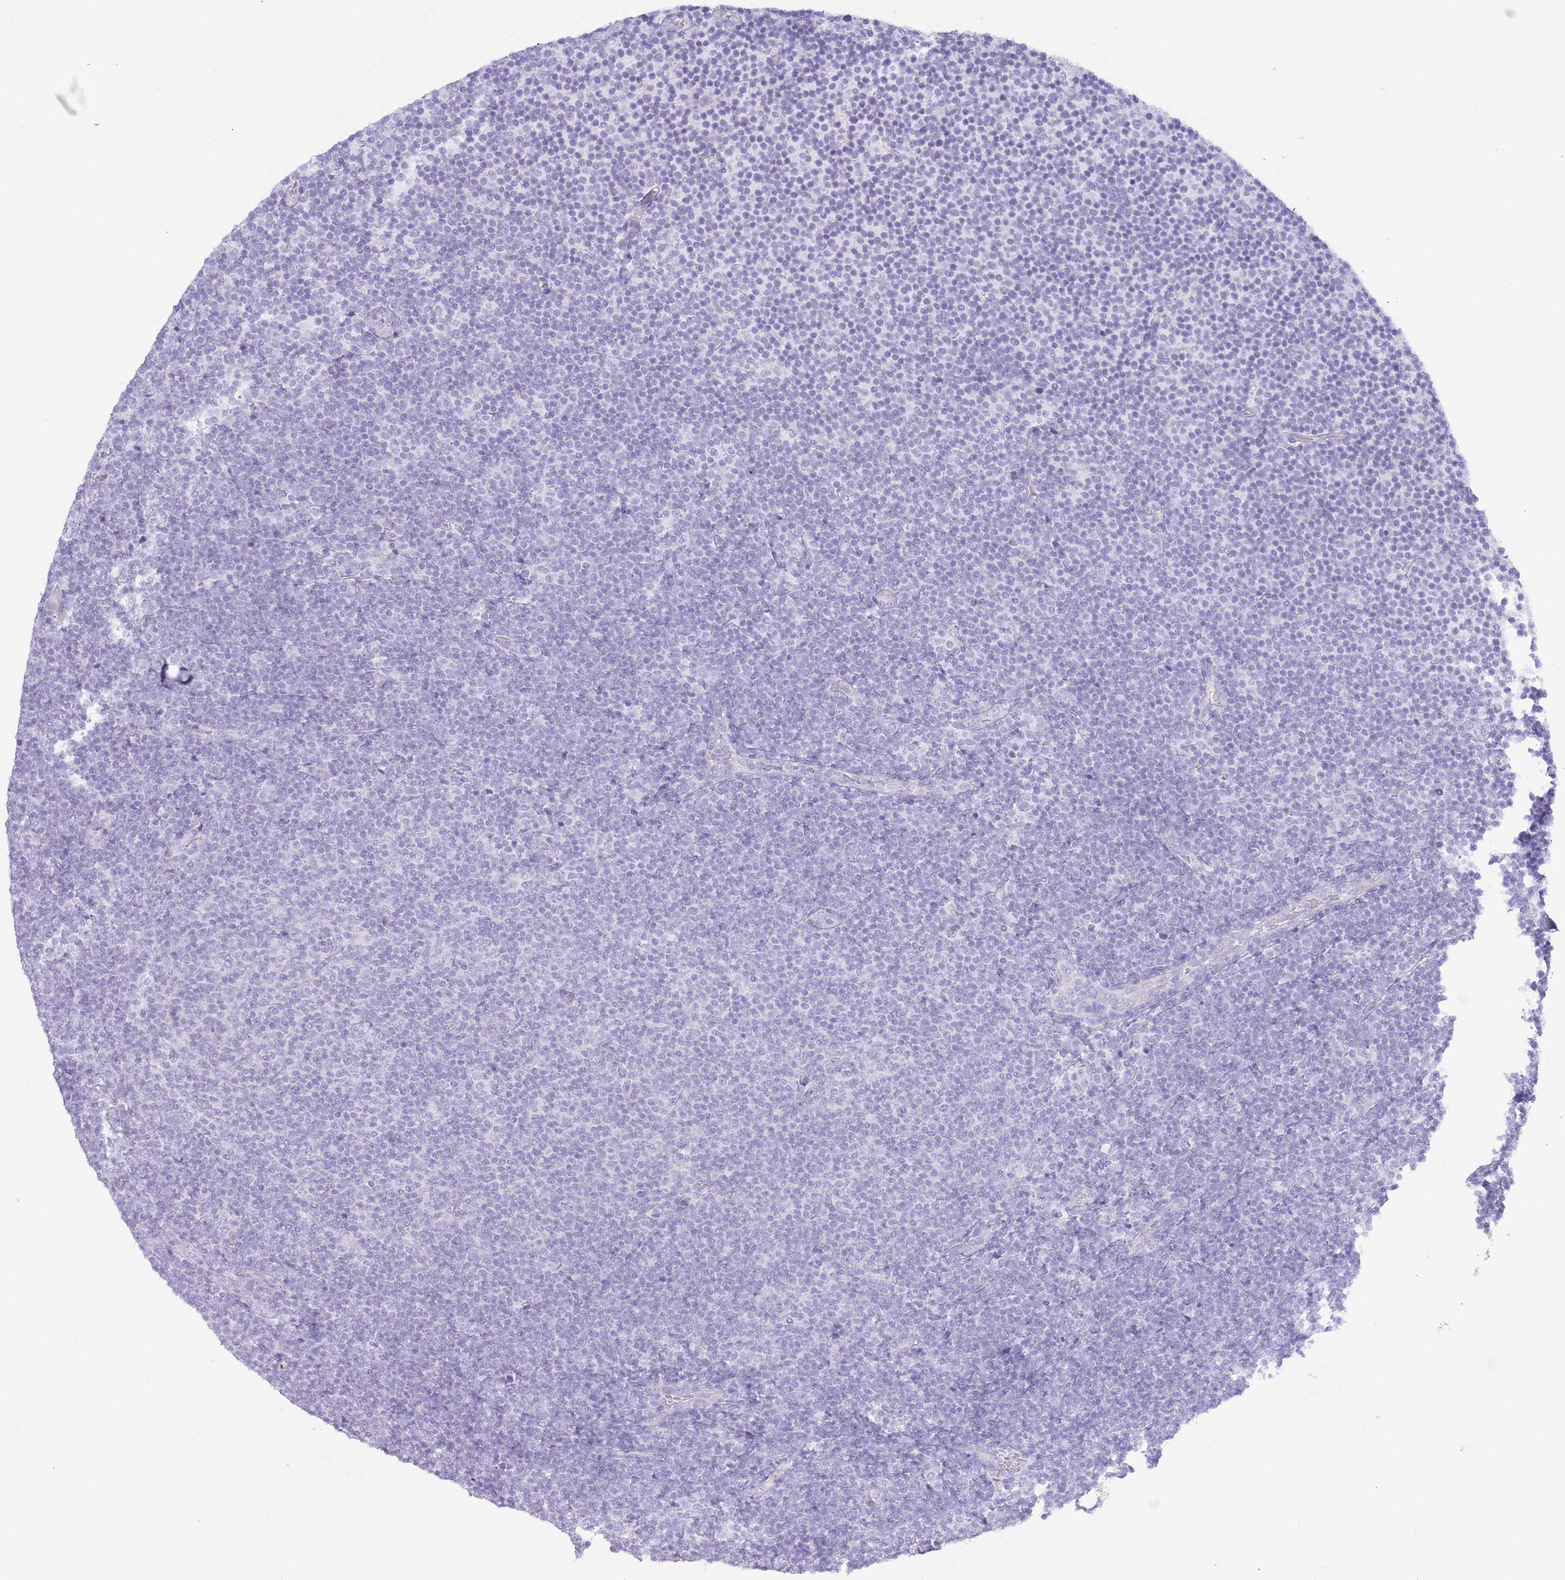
{"staining": {"intensity": "negative", "quantity": "none", "location": "none"}, "tissue": "lymphoma", "cell_type": "Tumor cells", "image_type": "cancer", "snomed": [{"axis": "morphology", "description": "Malignant lymphoma, non-Hodgkin's type, Low grade"}, {"axis": "topography", "description": "Lymph node"}], "caption": "IHC of malignant lymphoma, non-Hodgkin's type (low-grade) reveals no staining in tumor cells.", "gene": "ACR", "patient": {"sex": "male", "age": 66}}